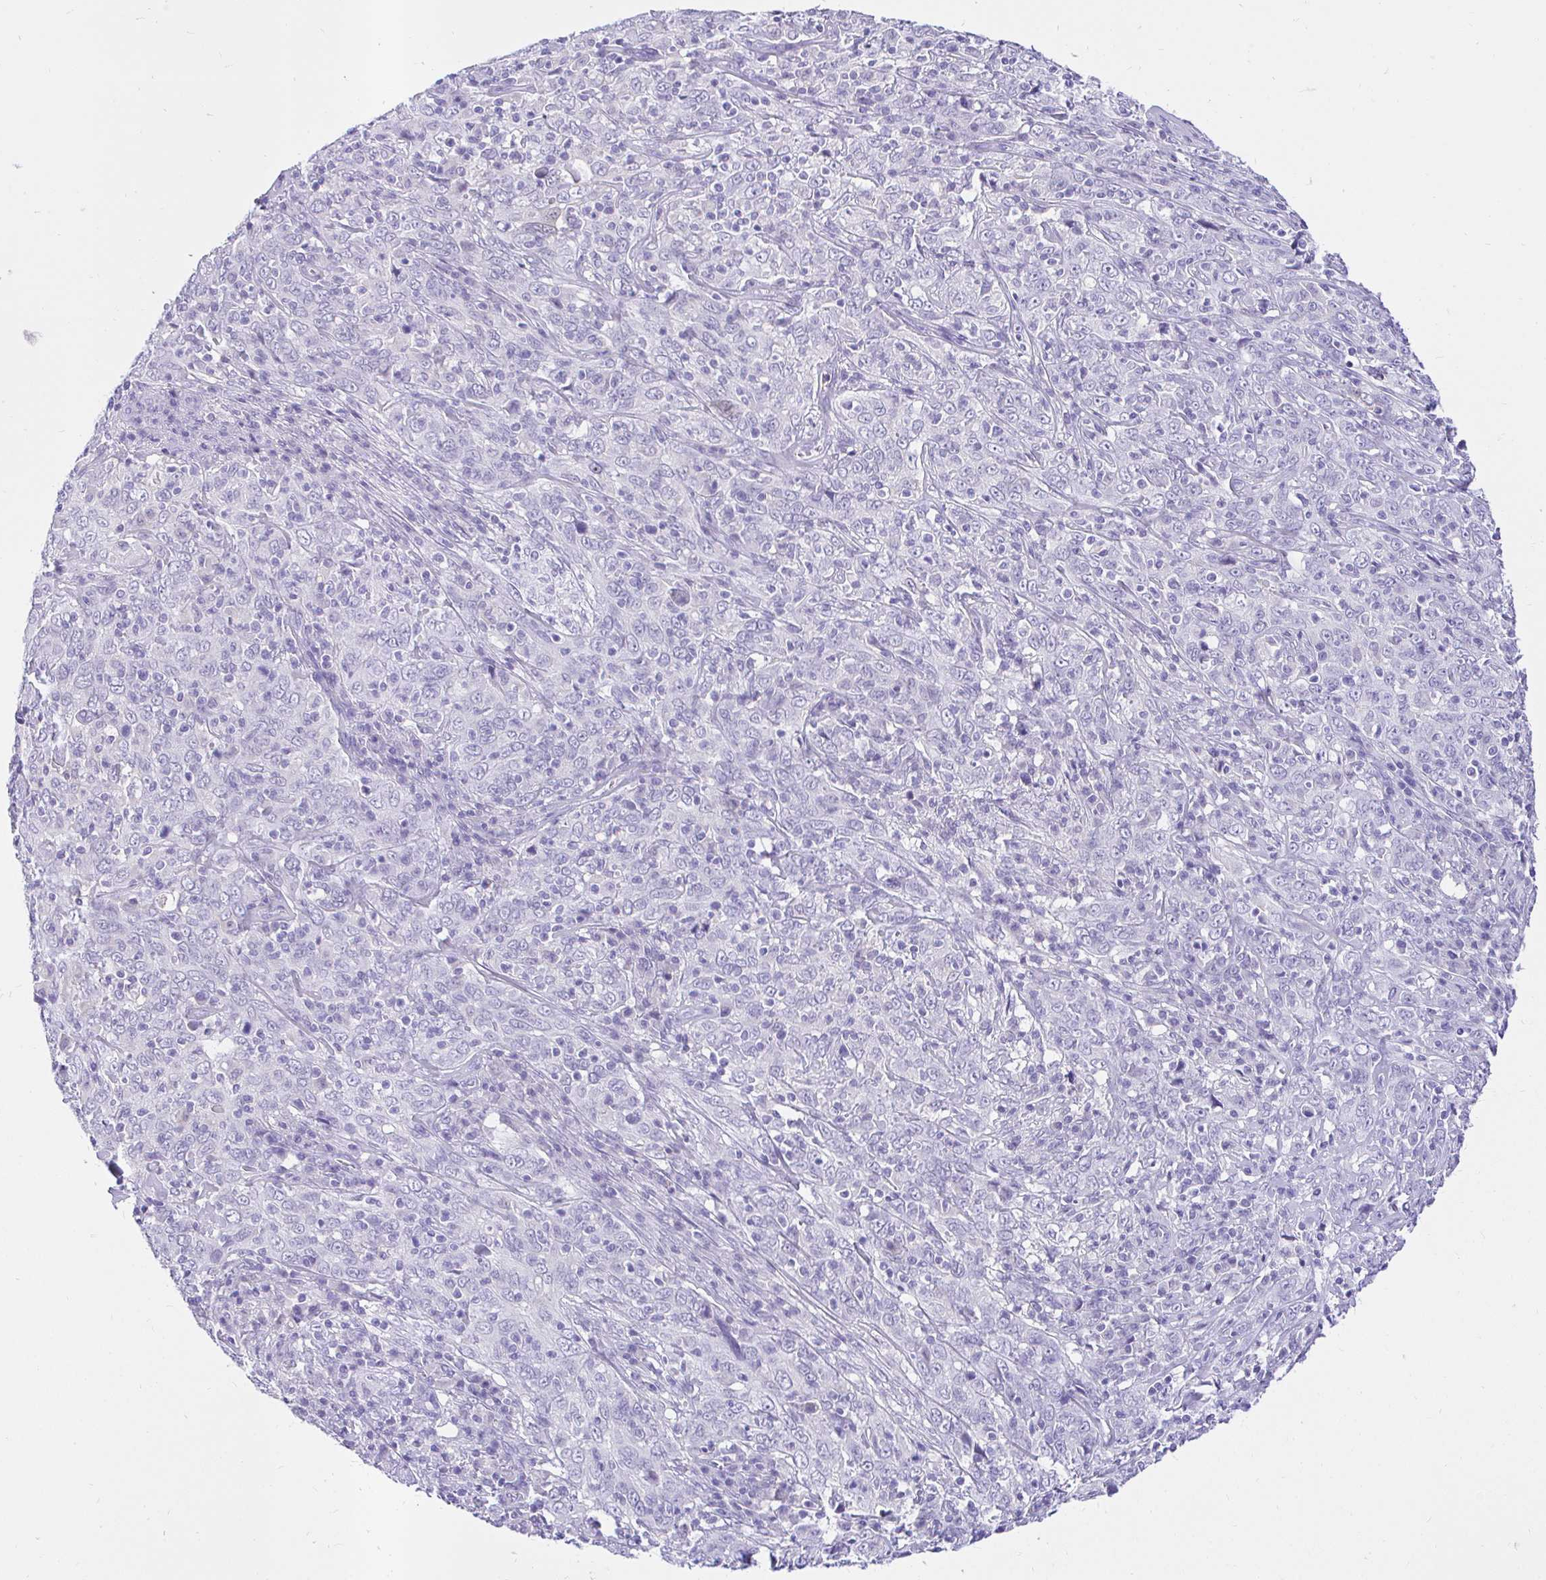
{"staining": {"intensity": "negative", "quantity": "none", "location": "none"}, "tissue": "cervical cancer", "cell_type": "Tumor cells", "image_type": "cancer", "snomed": [{"axis": "morphology", "description": "Squamous cell carcinoma, NOS"}, {"axis": "topography", "description": "Cervix"}], "caption": "High magnification brightfield microscopy of cervical cancer (squamous cell carcinoma) stained with DAB (3,3'-diaminobenzidine) (brown) and counterstained with hematoxylin (blue): tumor cells show no significant expression.", "gene": "FATE1", "patient": {"sex": "female", "age": 46}}